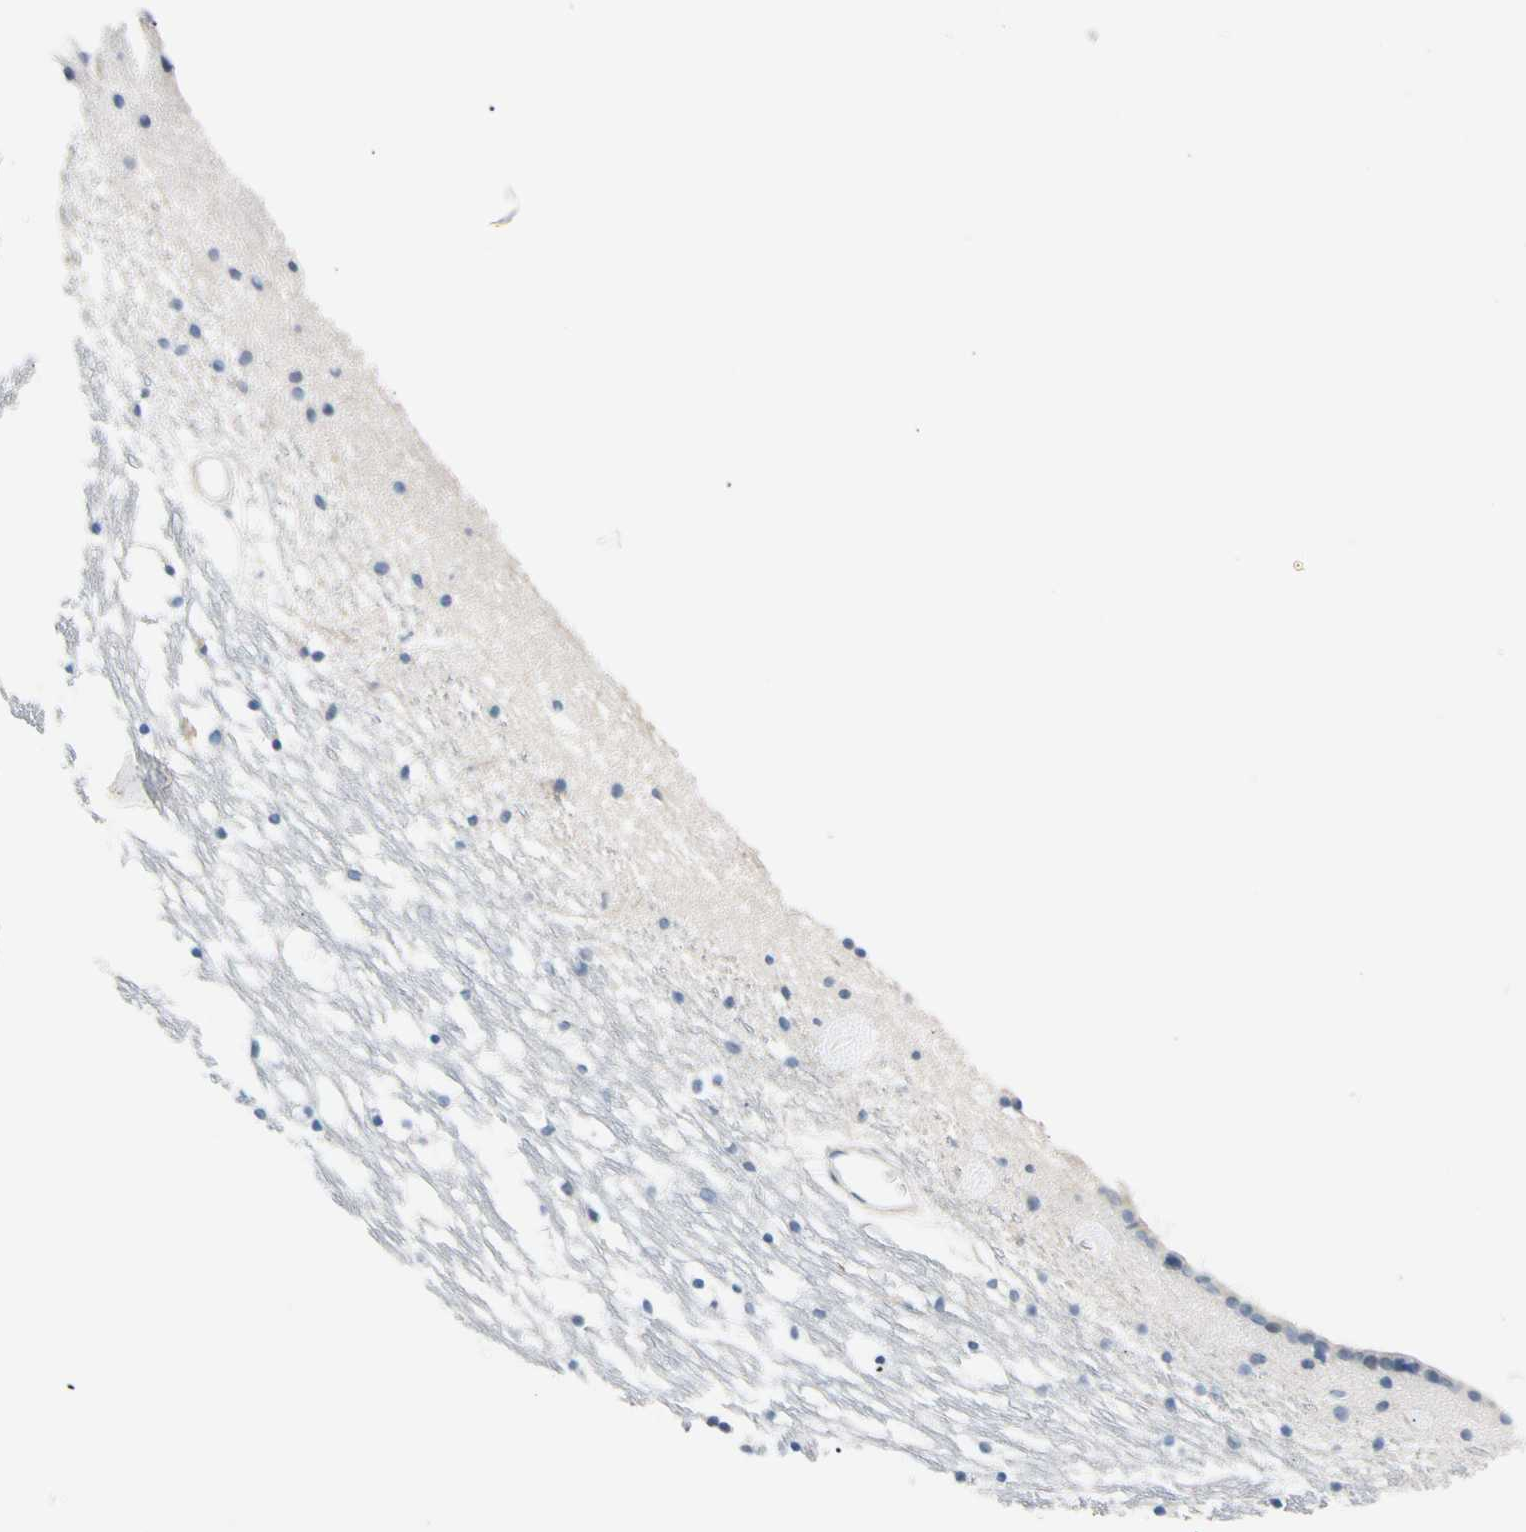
{"staining": {"intensity": "weak", "quantity": "<25%", "location": "cytoplasmic/membranous"}, "tissue": "caudate", "cell_type": "Glial cells", "image_type": "normal", "snomed": [{"axis": "morphology", "description": "Normal tissue, NOS"}, {"axis": "topography", "description": "Lateral ventricle wall"}], "caption": "Image shows no protein positivity in glial cells of normal caudate. Nuclei are stained in blue.", "gene": "TRAF5", "patient": {"sex": "male", "age": 45}}